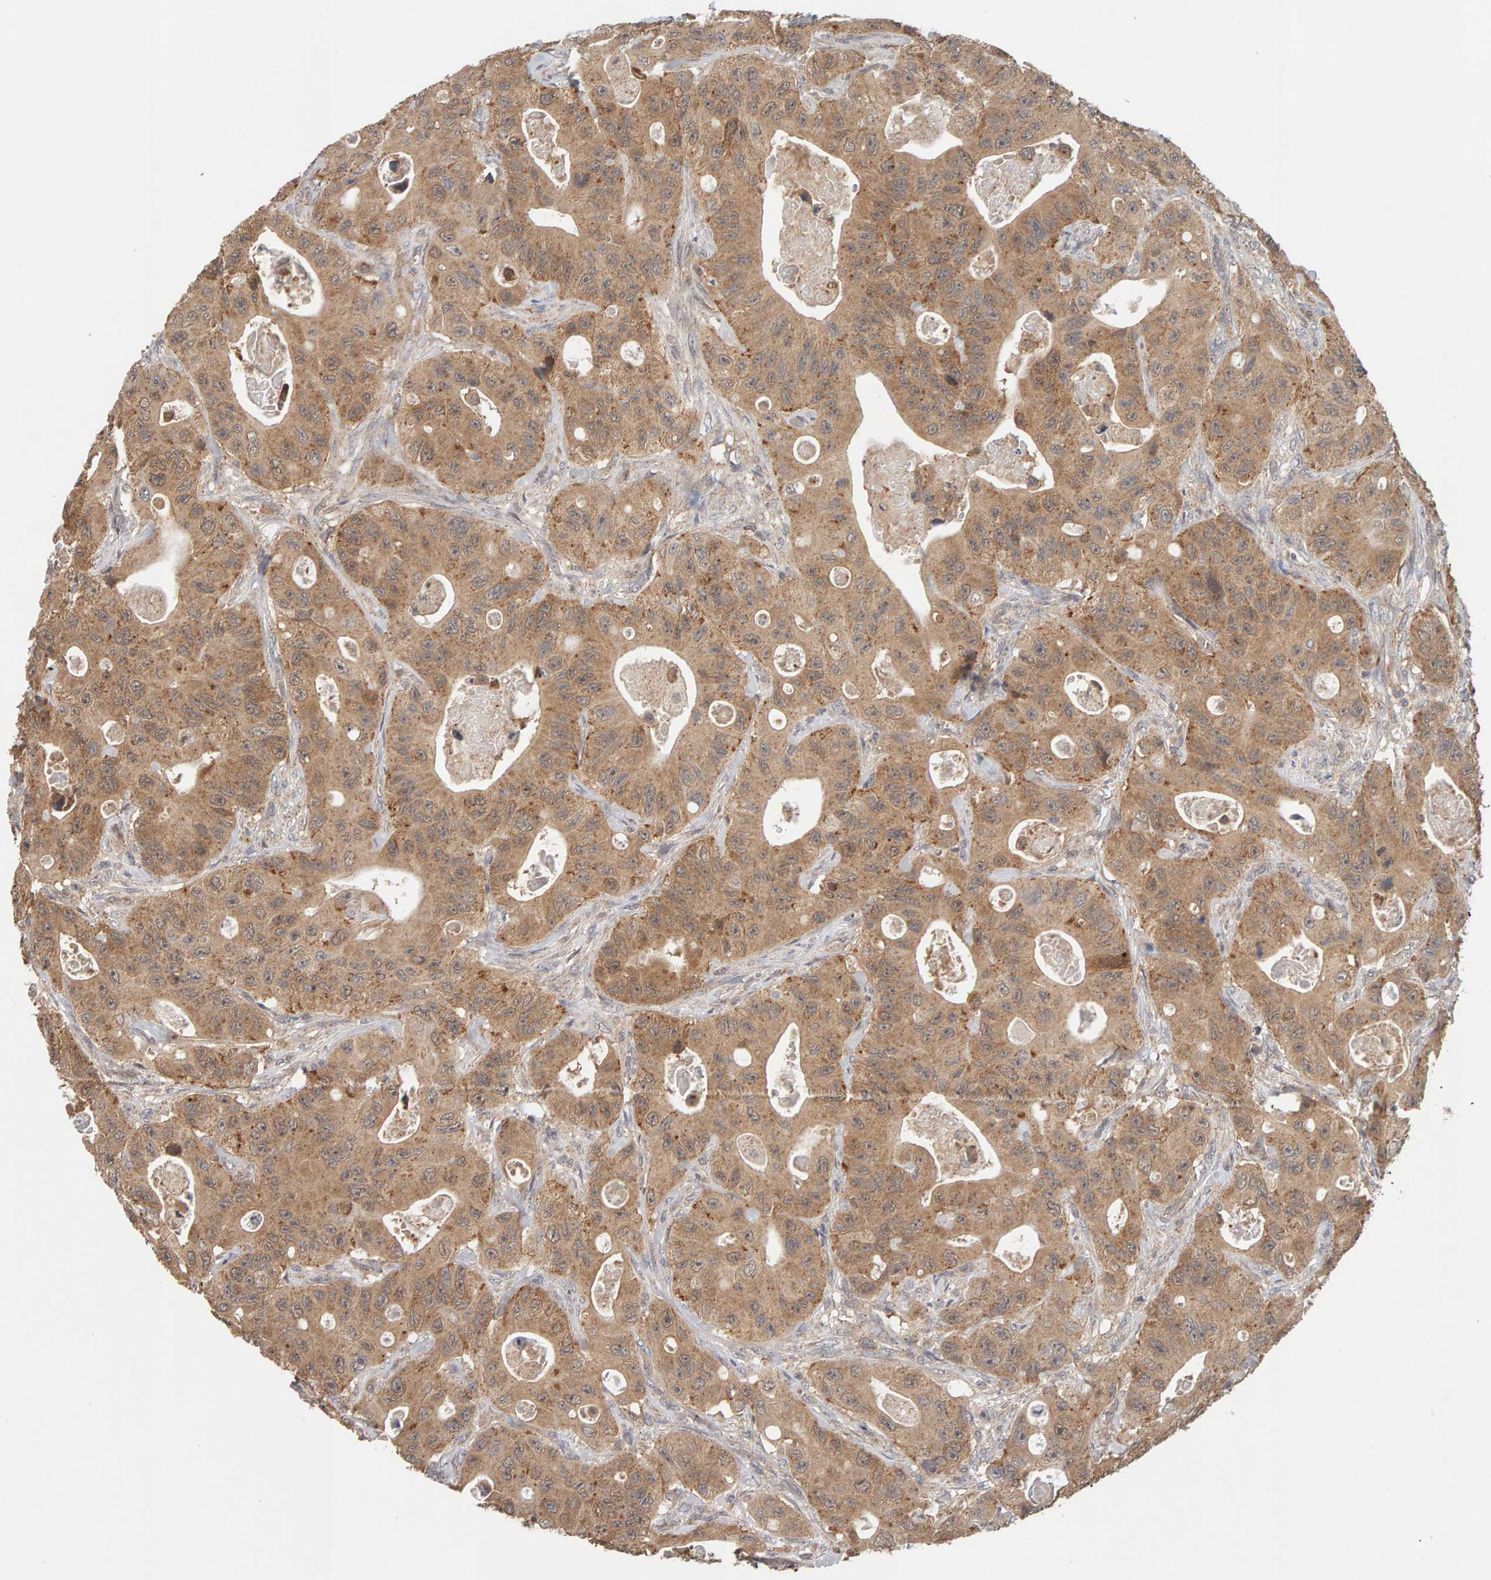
{"staining": {"intensity": "moderate", "quantity": ">75%", "location": "cytoplasmic/membranous"}, "tissue": "colorectal cancer", "cell_type": "Tumor cells", "image_type": "cancer", "snomed": [{"axis": "morphology", "description": "Adenocarcinoma, NOS"}, {"axis": "topography", "description": "Colon"}], "caption": "Immunohistochemical staining of colorectal cancer (adenocarcinoma) exhibits moderate cytoplasmic/membranous protein expression in about >75% of tumor cells.", "gene": "DNAJC7", "patient": {"sex": "female", "age": 46}}